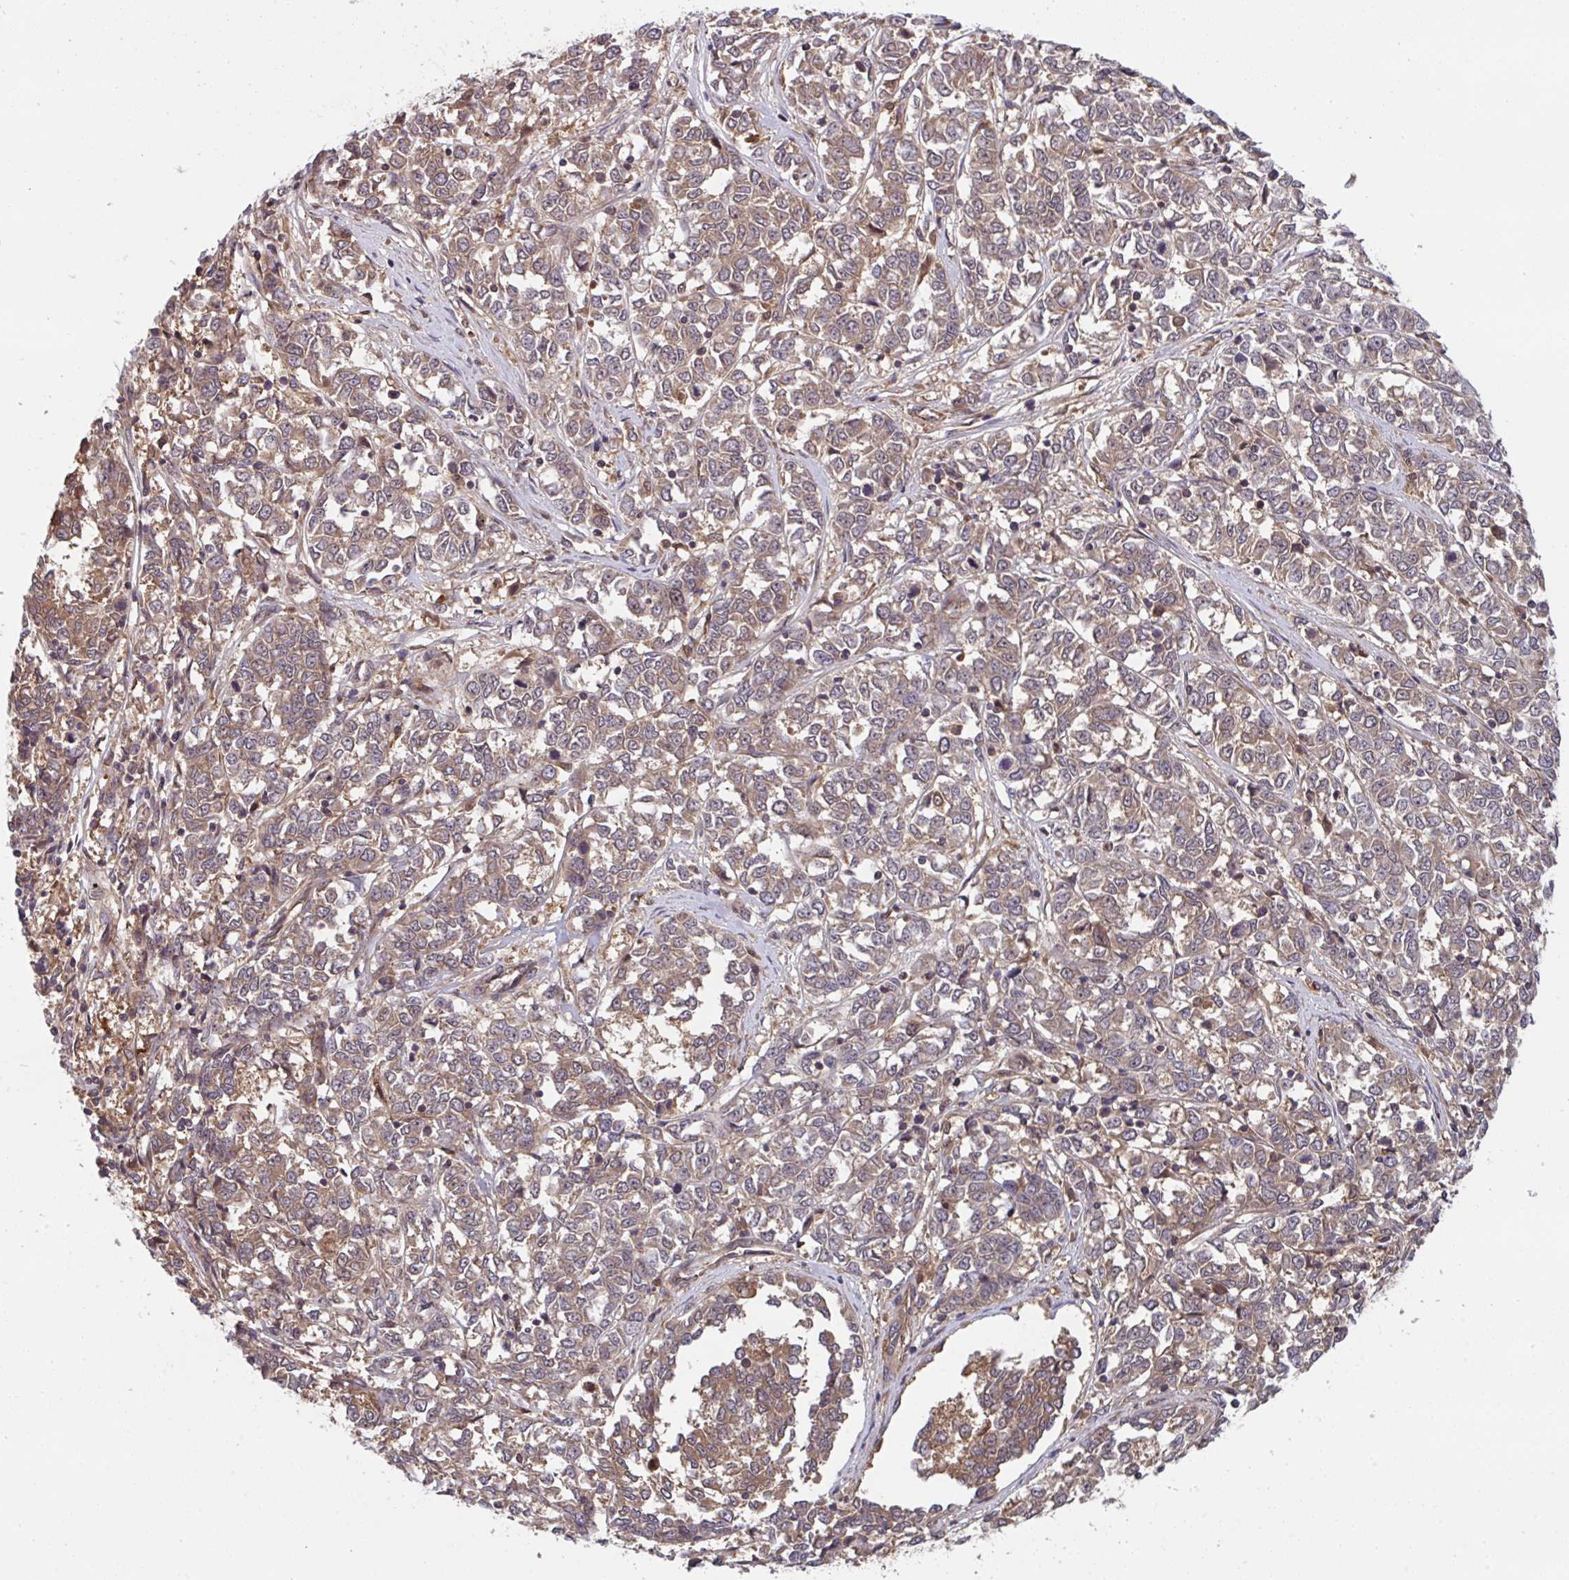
{"staining": {"intensity": "moderate", "quantity": ">75%", "location": "cytoplasmic/membranous,nuclear"}, "tissue": "melanoma", "cell_type": "Tumor cells", "image_type": "cancer", "snomed": [{"axis": "morphology", "description": "Malignant melanoma, NOS"}, {"axis": "topography", "description": "Skin"}], "caption": "About >75% of tumor cells in human malignant melanoma show moderate cytoplasmic/membranous and nuclear protein positivity as visualized by brown immunohistochemical staining.", "gene": "TIGAR", "patient": {"sex": "female", "age": 72}}